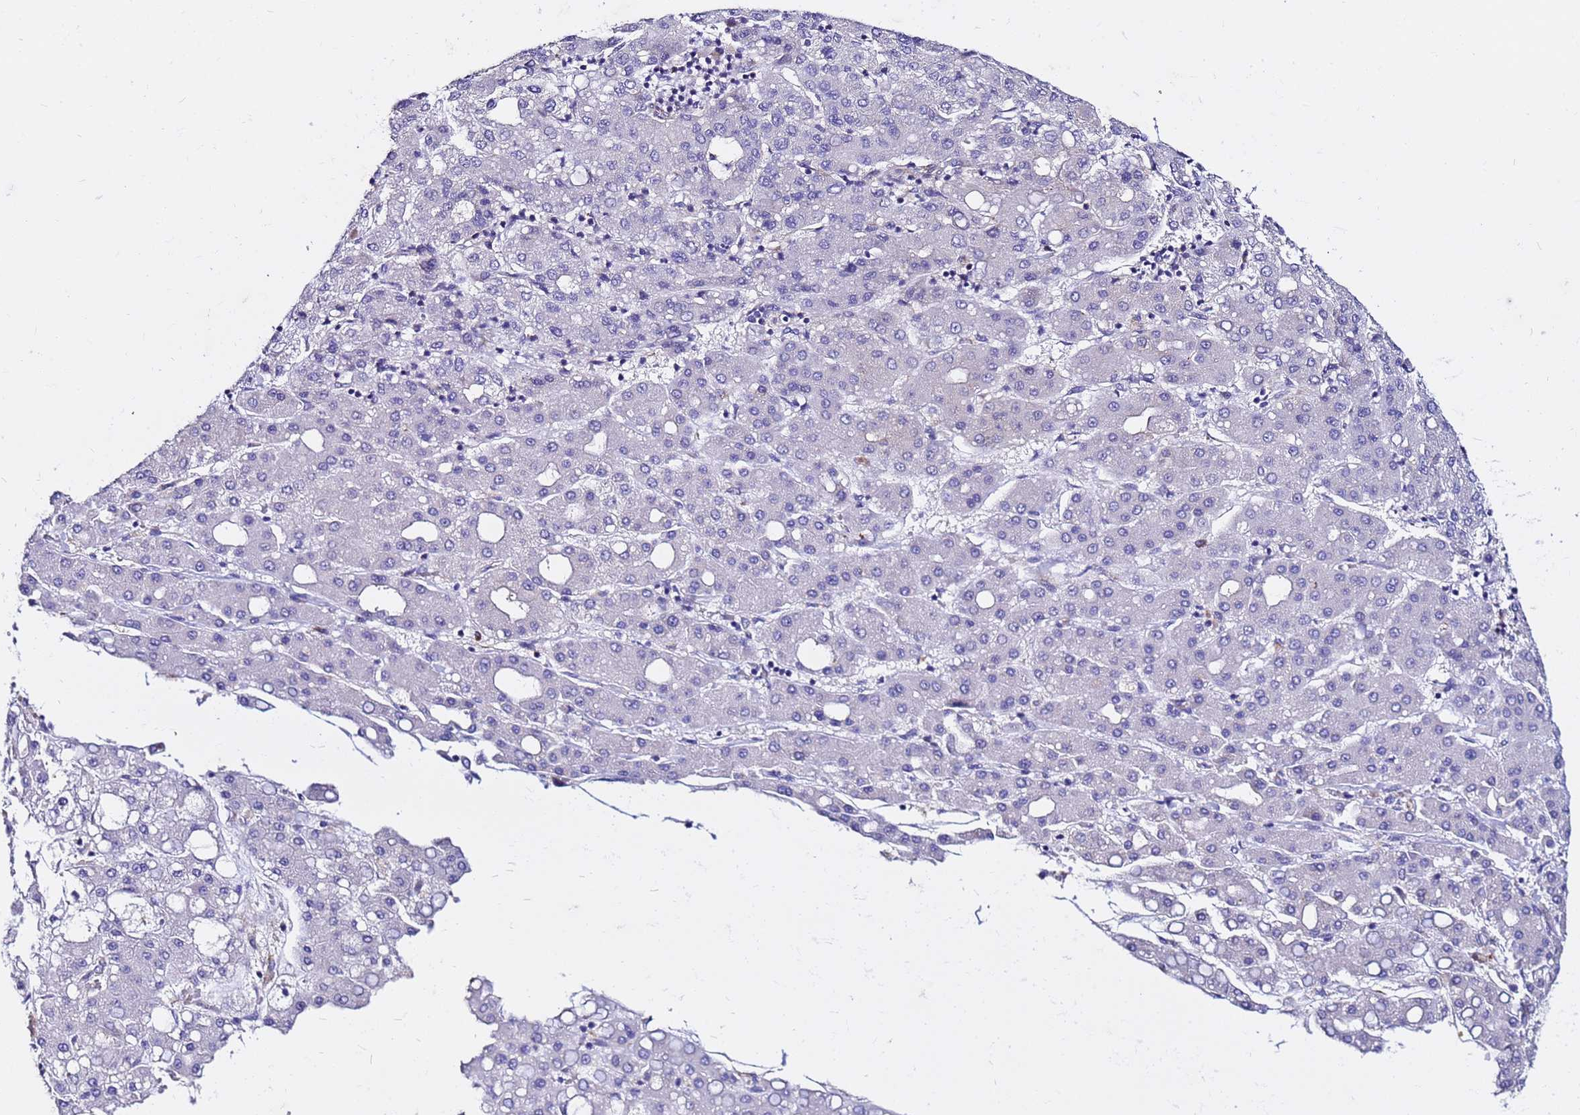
{"staining": {"intensity": "negative", "quantity": "none", "location": "none"}, "tissue": "liver cancer", "cell_type": "Tumor cells", "image_type": "cancer", "snomed": [{"axis": "morphology", "description": "Carcinoma, Hepatocellular, NOS"}, {"axis": "topography", "description": "Liver"}], "caption": "Immunohistochemistry (IHC) histopathology image of human hepatocellular carcinoma (liver) stained for a protein (brown), which demonstrates no staining in tumor cells. Nuclei are stained in blue.", "gene": "TUBA8", "patient": {"sex": "male", "age": 65}}